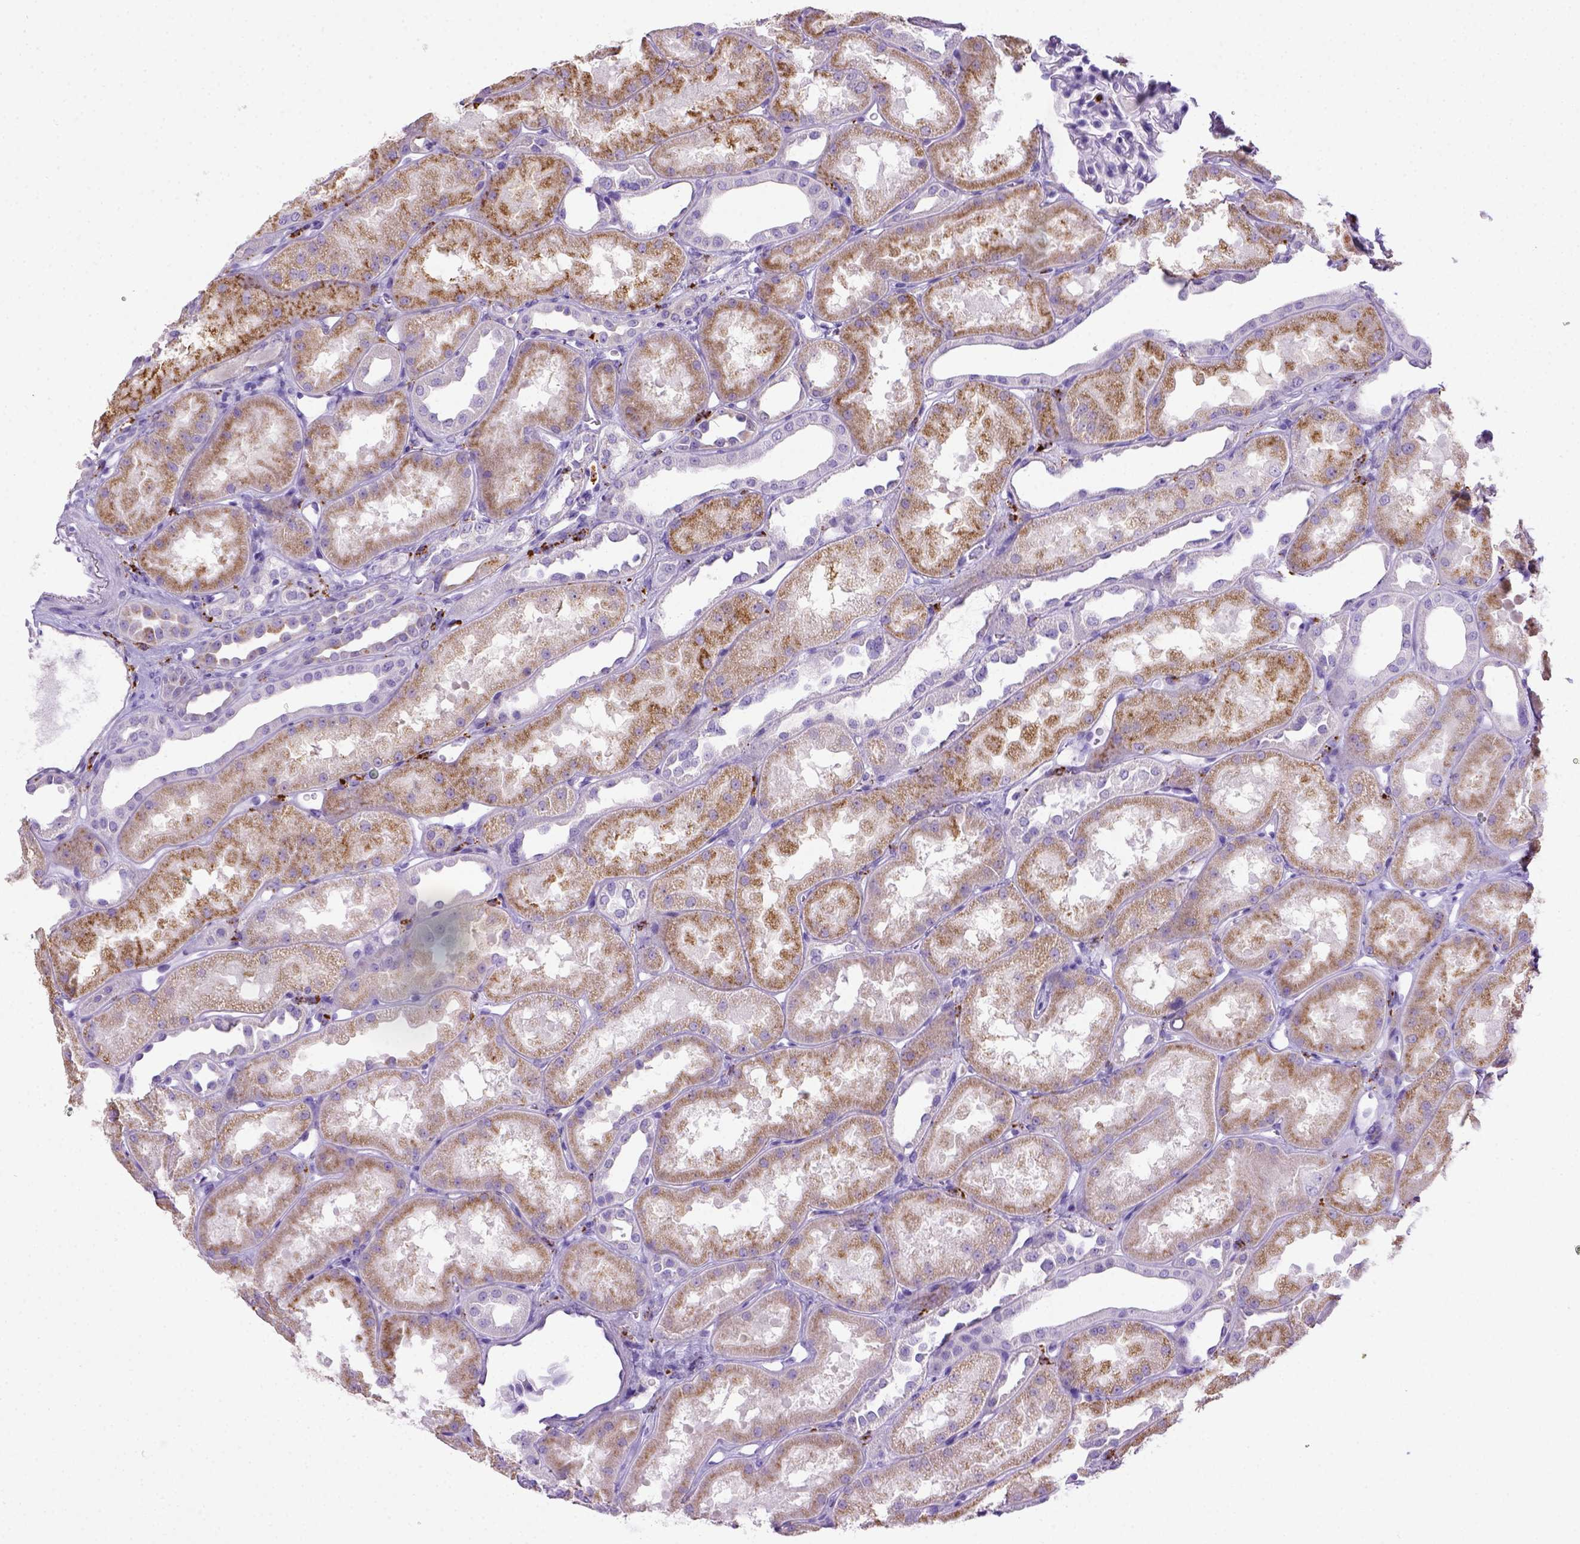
{"staining": {"intensity": "negative", "quantity": "none", "location": "none"}, "tissue": "kidney", "cell_type": "Cells in glomeruli", "image_type": "normal", "snomed": [{"axis": "morphology", "description": "Normal tissue, NOS"}, {"axis": "topography", "description": "Kidney"}], "caption": "A histopathology image of human kidney is negative for staining in cells in glomeruli.", "gene": "CD68", "patient": {"sex": "male", "age": 61}}